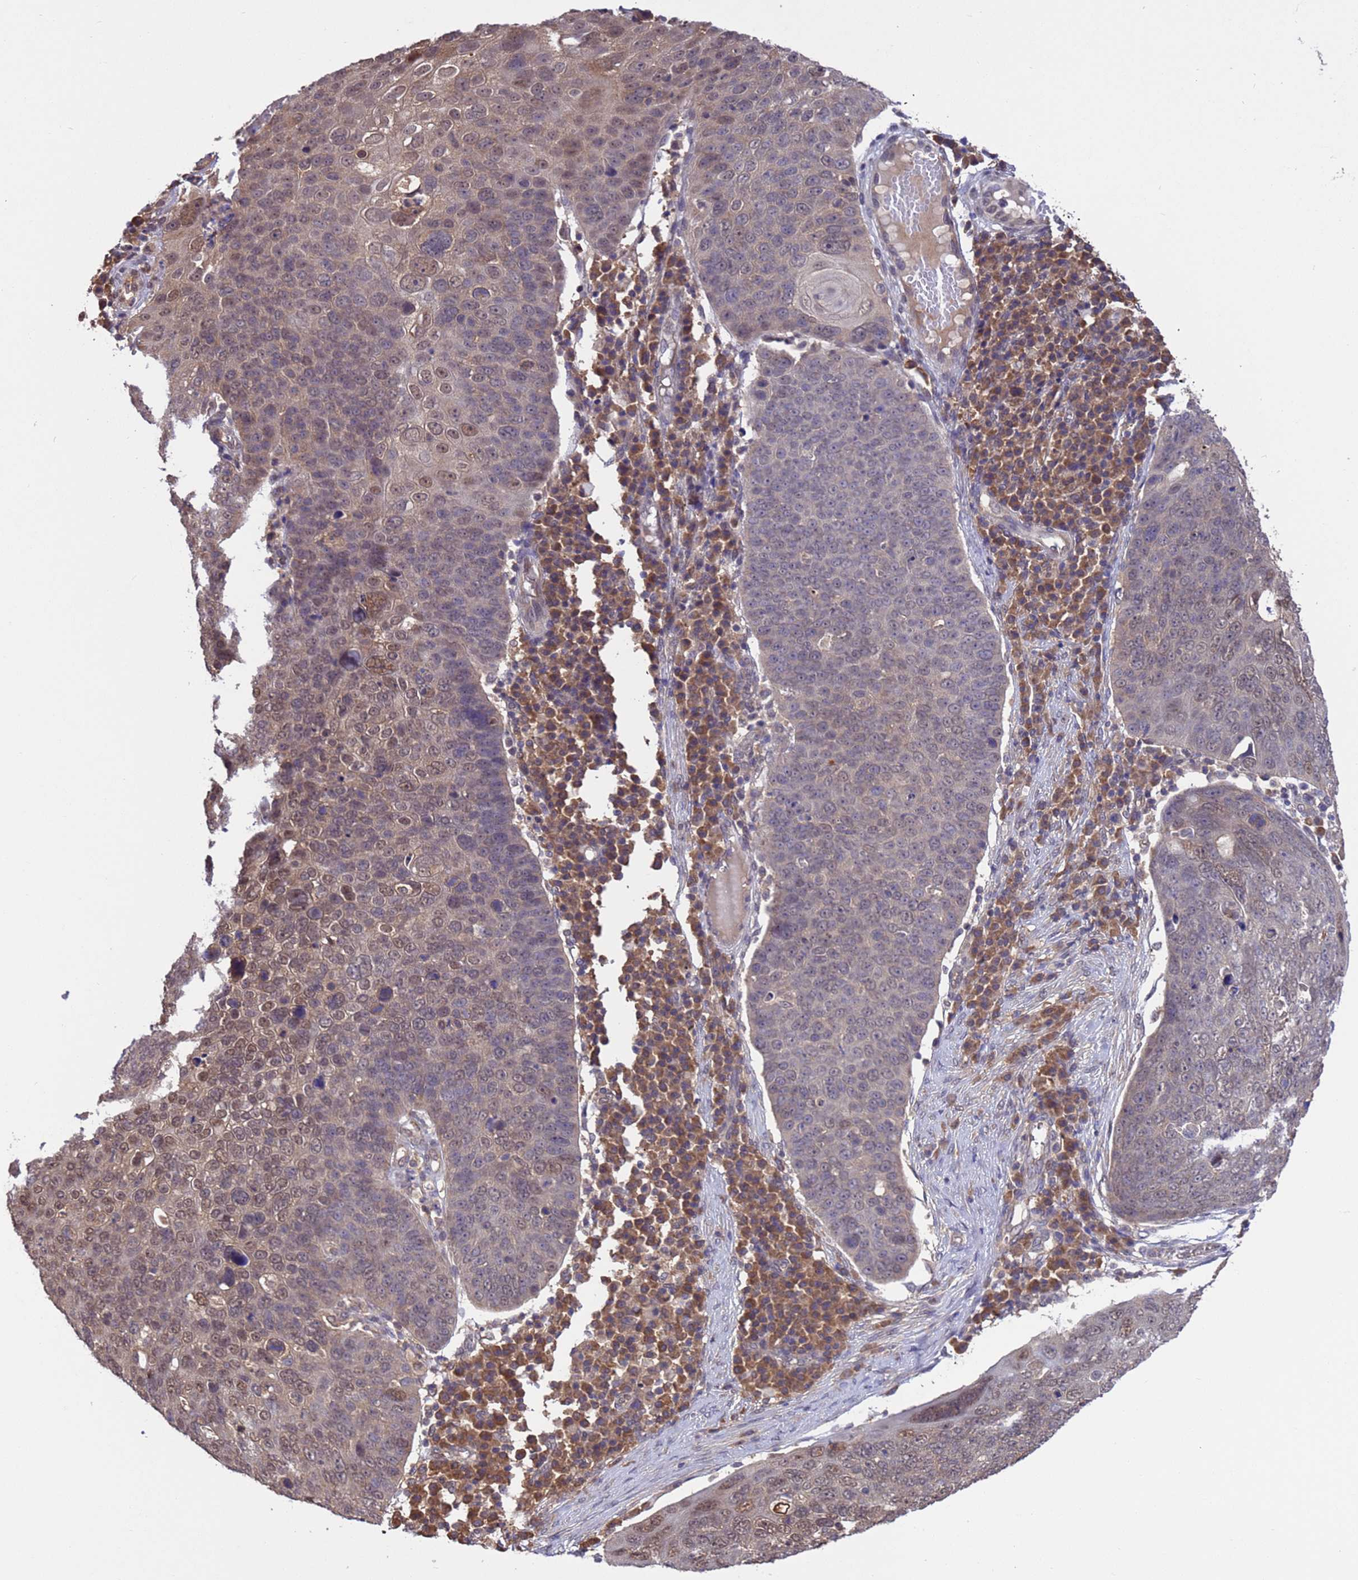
{"staining": {"intensity": "weak", "quantity": "25%-75%", "location": "nuclear"}, "tissue": "skin cancer", "cell_type": "Tumor cells", "image_type": "cancer", "snomed": [{"axis": "morphology", "description": "Squamous cell carcinoma, NOS"}, {"axis": "topography", "description": "Skin"}], "caption": "Skin cancer stained for a protein displays weak nuclear positivity in tumor cells.", "gene": "ZFP69B", "patient": {"sex": "male", "age": 71}}